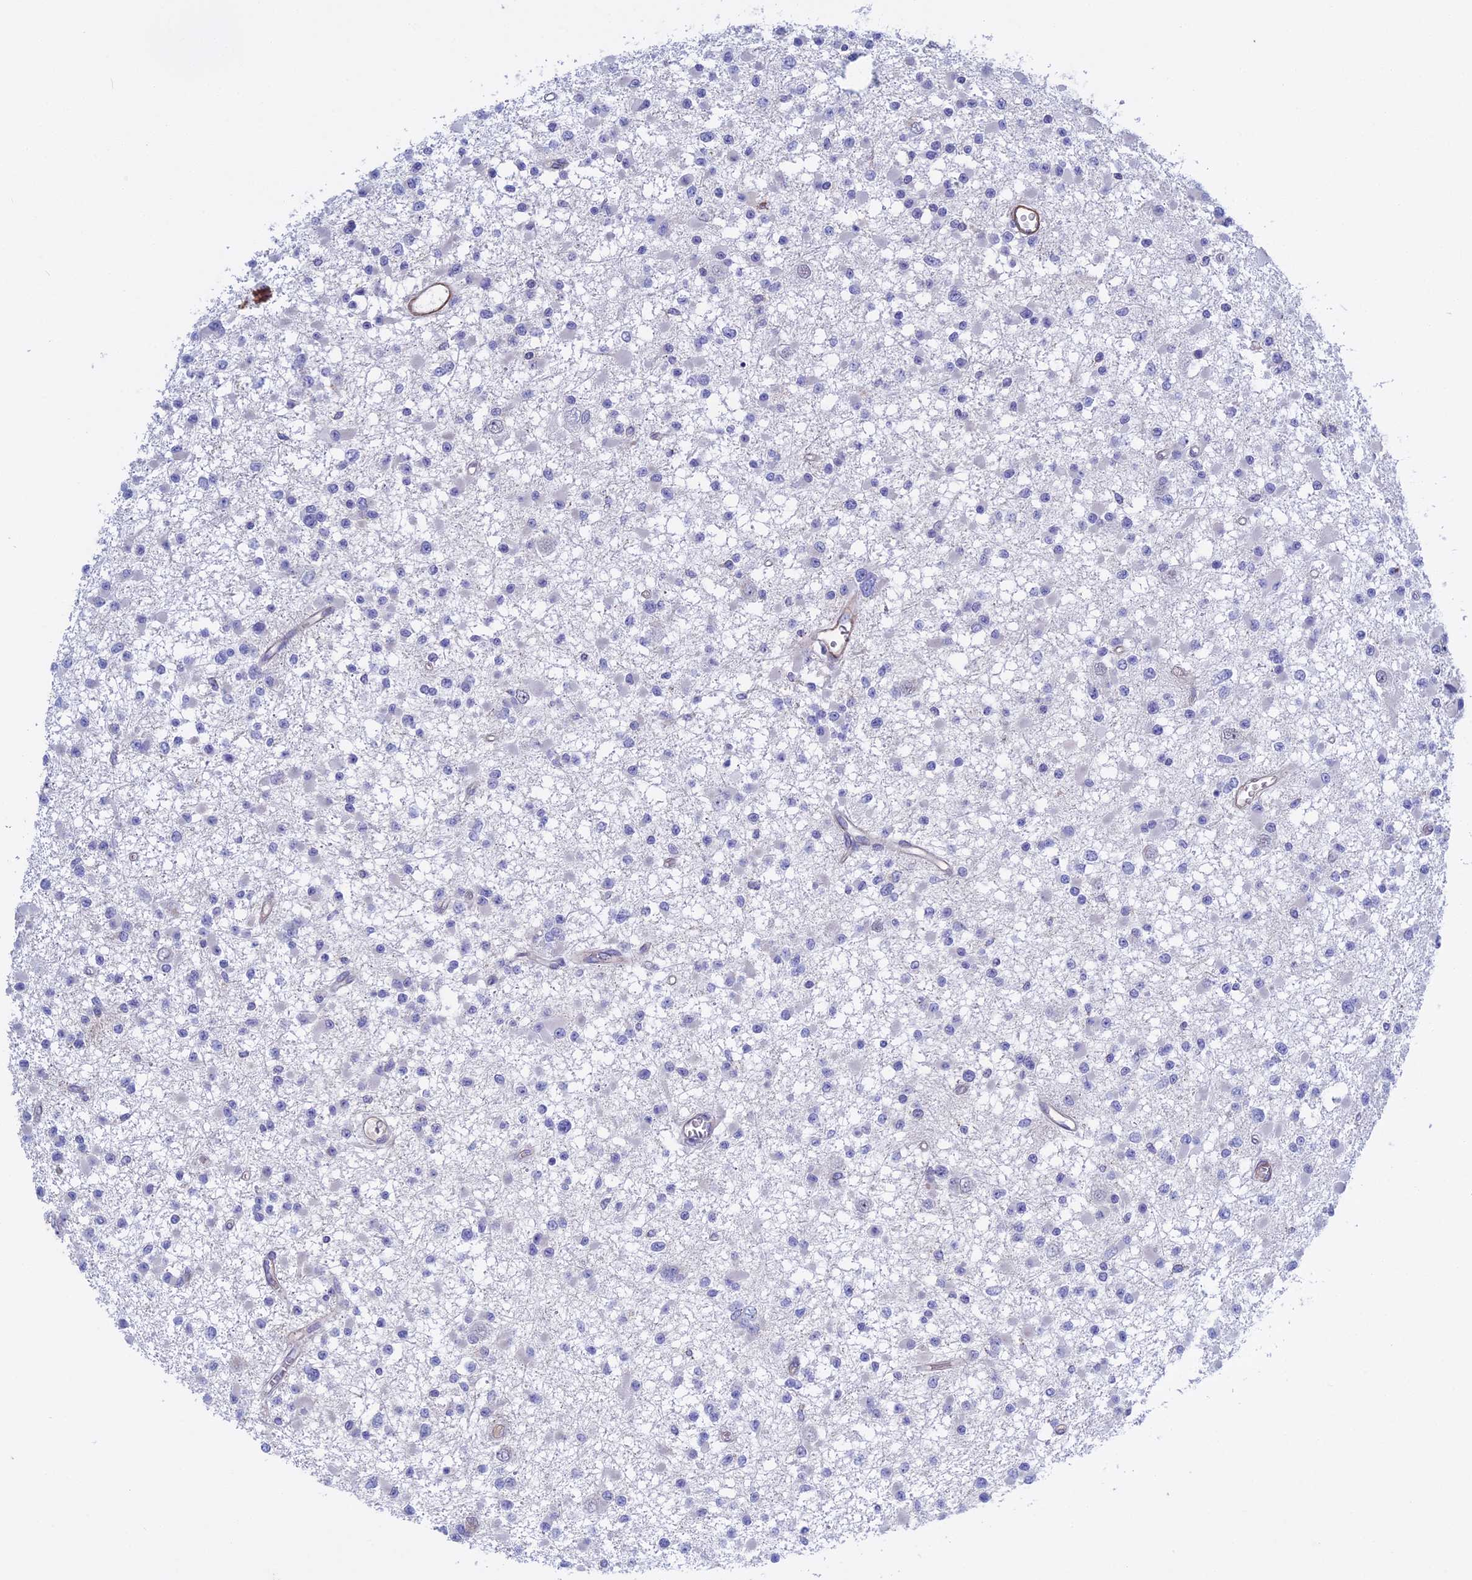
{"staining": {"intensity": "negative", "quantity": "none", "location": "none"}, "tissue": "glioma", "cell_type": "Tumor cells", "image_type": "cancer", "snomed": [{"axis": "morphology", "description": "Glioma, malignant, Low grade"}, {"axis": "topography", "description": "Brain"}], "caption": "The photomicrograph exhibits no significant expression in tumor cells of malignant glioma (low-grade).", "gene": "LYPD5", "patient": {"sex": "female", "age": 22}}